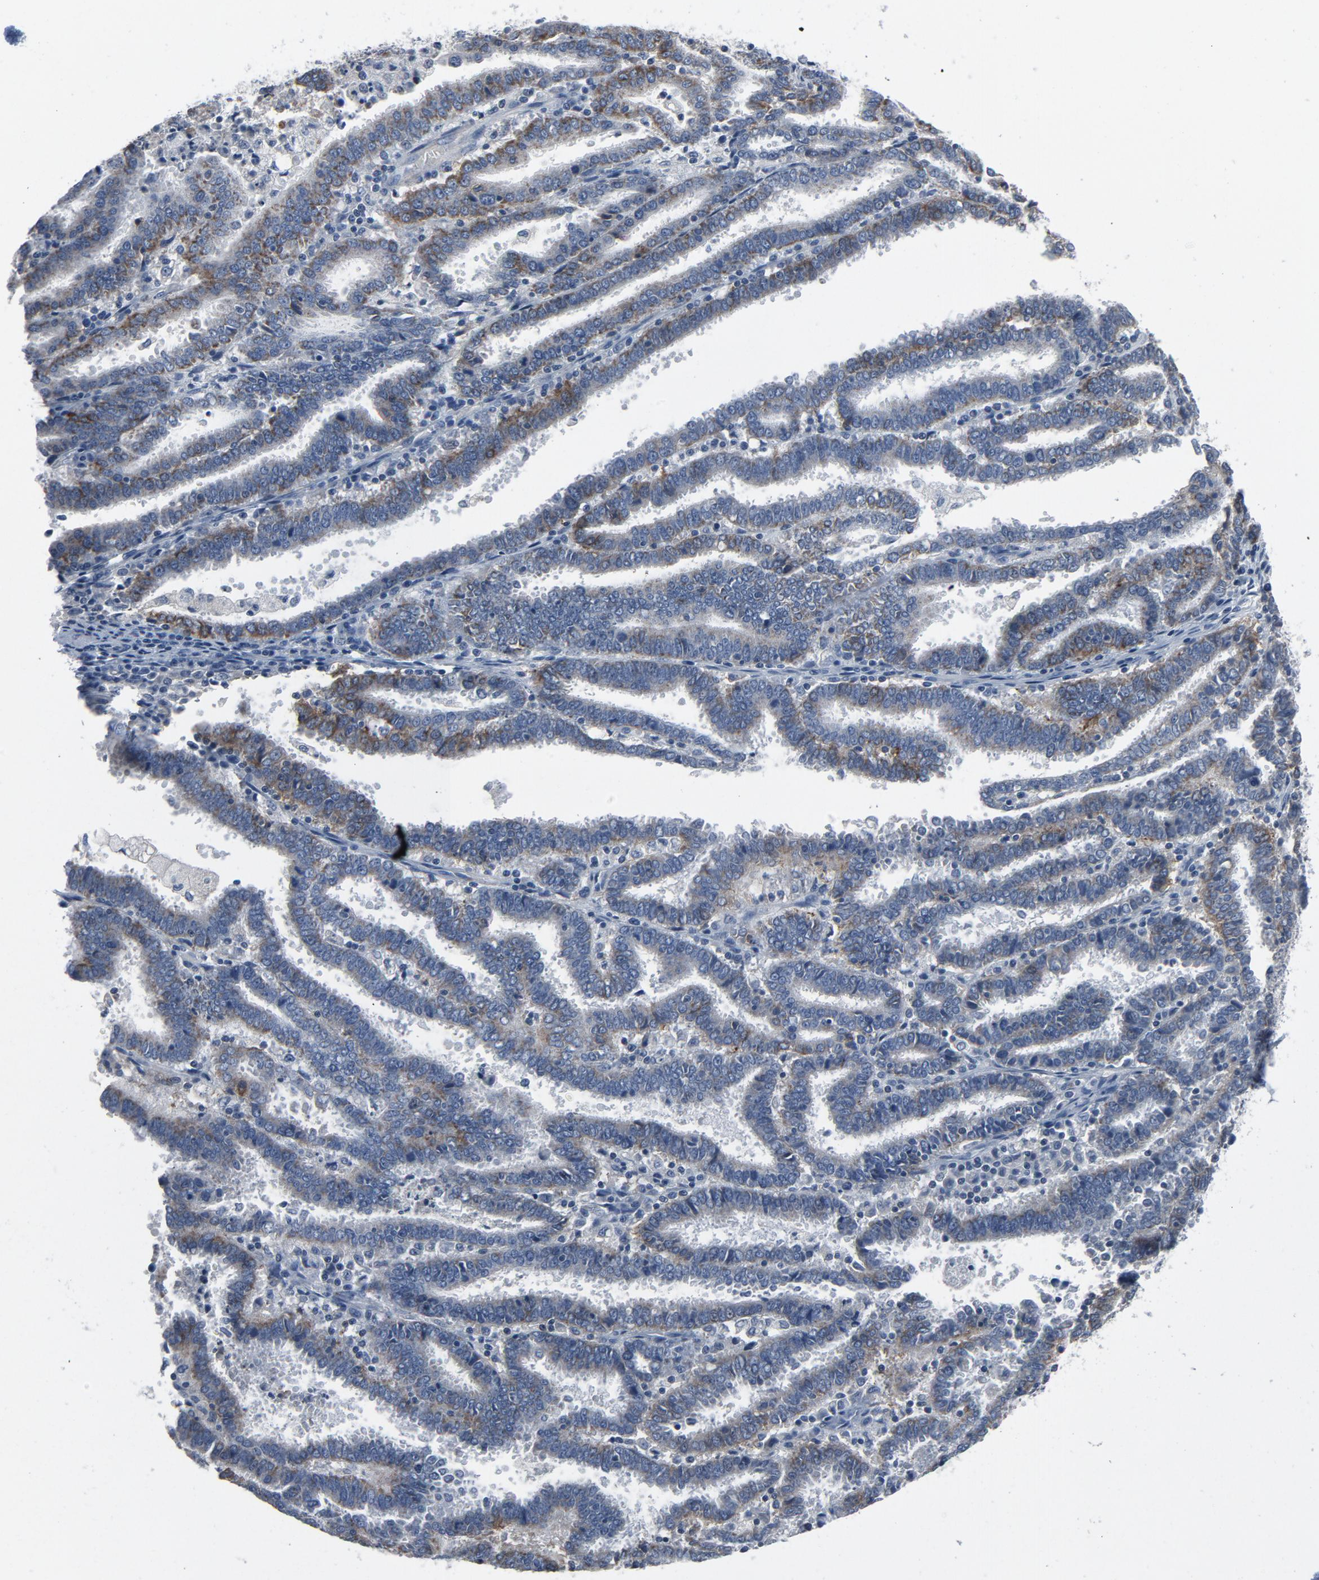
{"staining": {"intensity": "weak", "quantity": "<25%", "location": "cytoplasmic/membranous"}, "tissue": "endometrial cancer", "cell_type": "Tumor cells", "image_type": "cancer", "snomed": [{"axis": "morphology", "description": "Adenocarcinoma, NOS"}, {"axis": "topography", "description": "Uterus"}], "caption": "Immunohistochemistry (IHC) of human endometrial adenocarcinoma displays no positivity in tumor cells. The staining is performed using DAB brown chromogen with nuclei counter-stained in using hematoxylin.", "gene": "GPX2", "patient": {"sex": "female", "age": 83}}